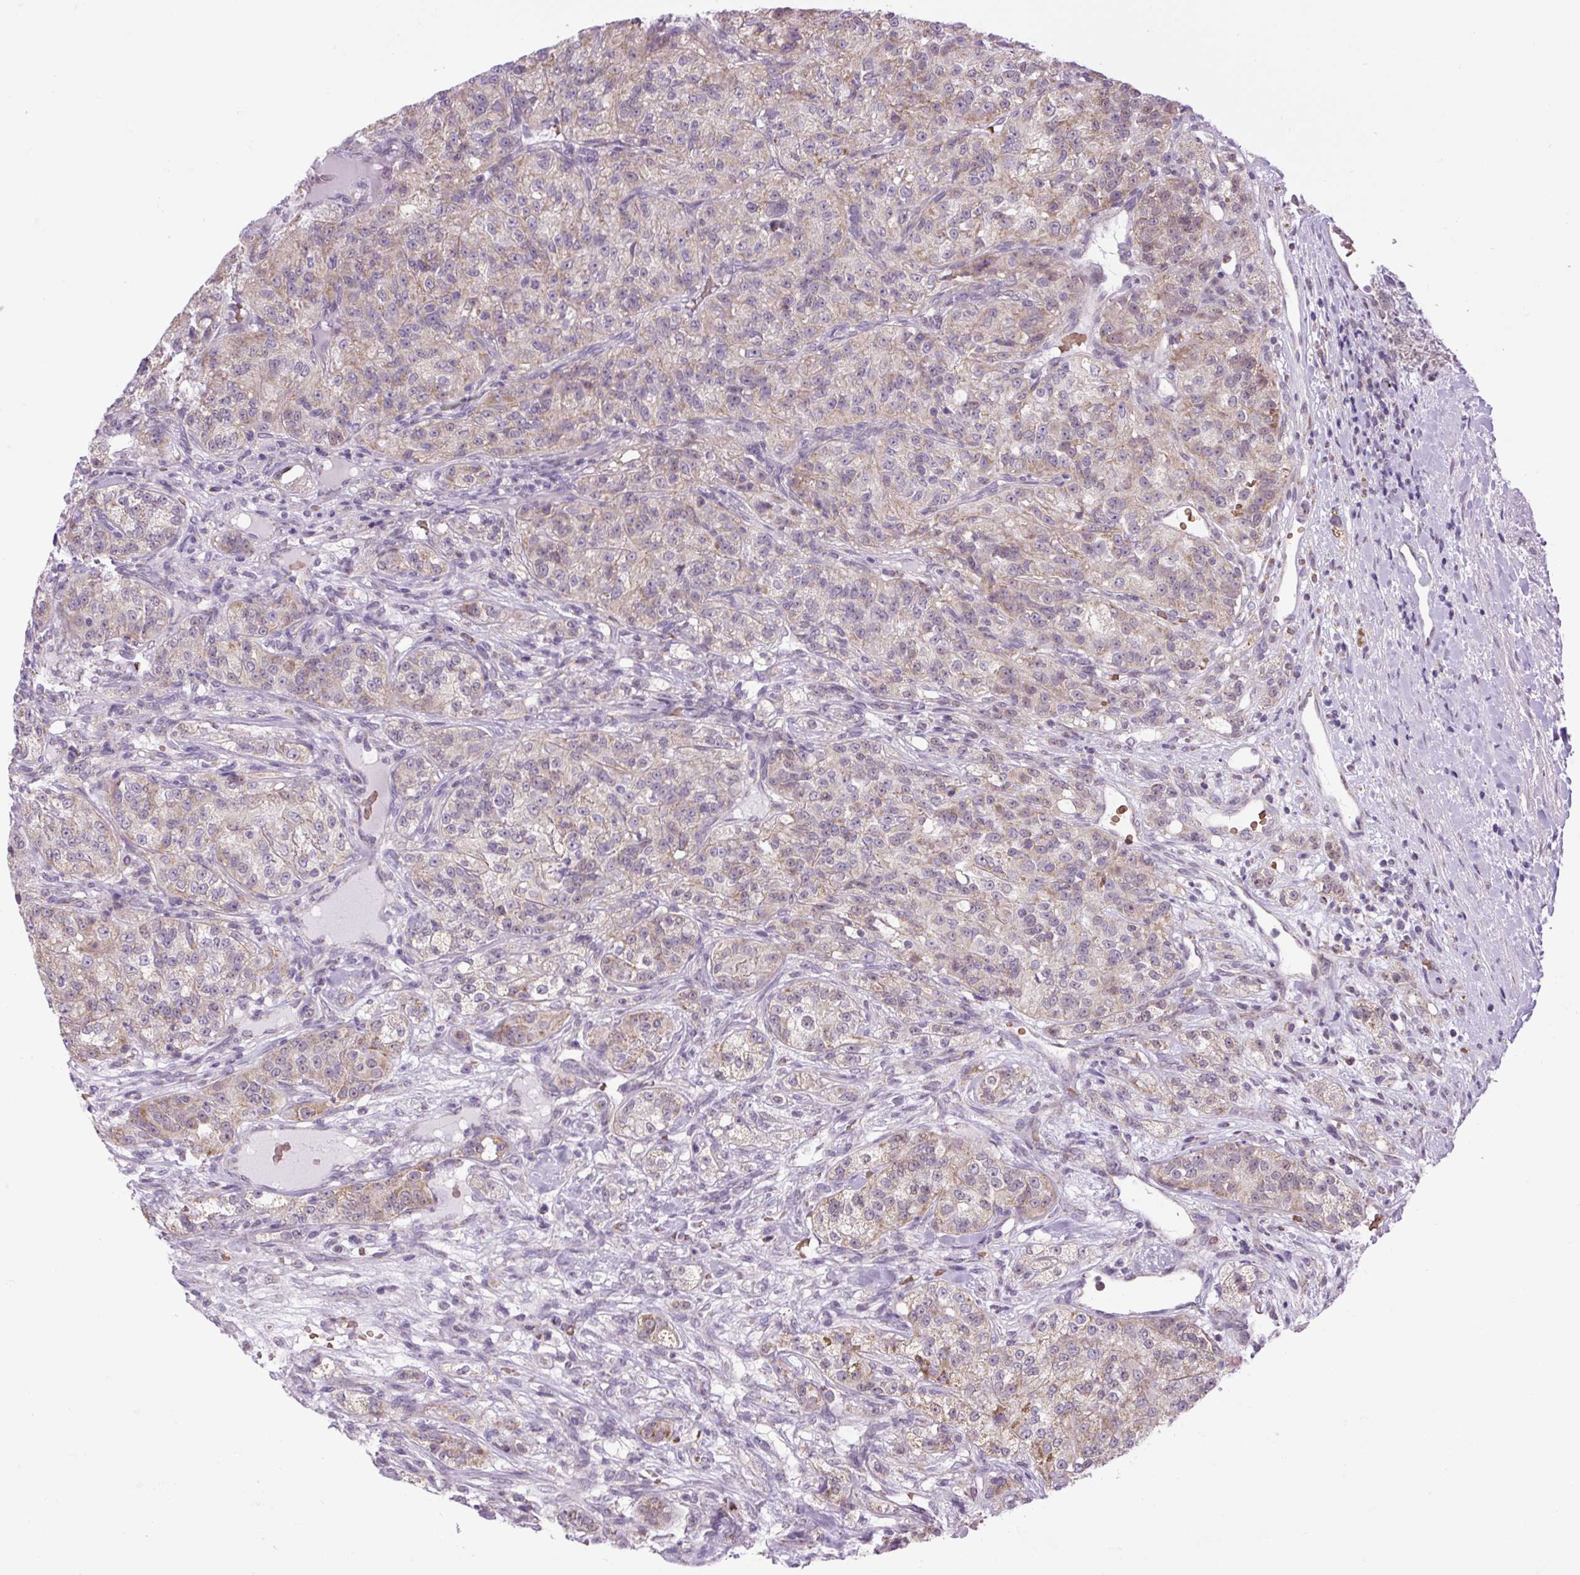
{"staining": {"intensity": "weak", "quantity": ">75%", "location": "cytoplasmic/membranous"}, "tissue": "renal cancer", "cell_type": "Tumor cells", "image_type": "cancer", "snomed": [{"axis": "morphology", "description": "Adenocarcinoma, NOS"}, {"axis": "topography", "description": "Kidney"}], "caption": "A histopathology image showing weak cytoplasmic/membranous staining in approximately >75% of tumor cells in renal adenocarcinoma, as visualized by brown immunohistochemical staining.", "gene": "SCO2", "patient": {"sex": "female", "age": 63}}